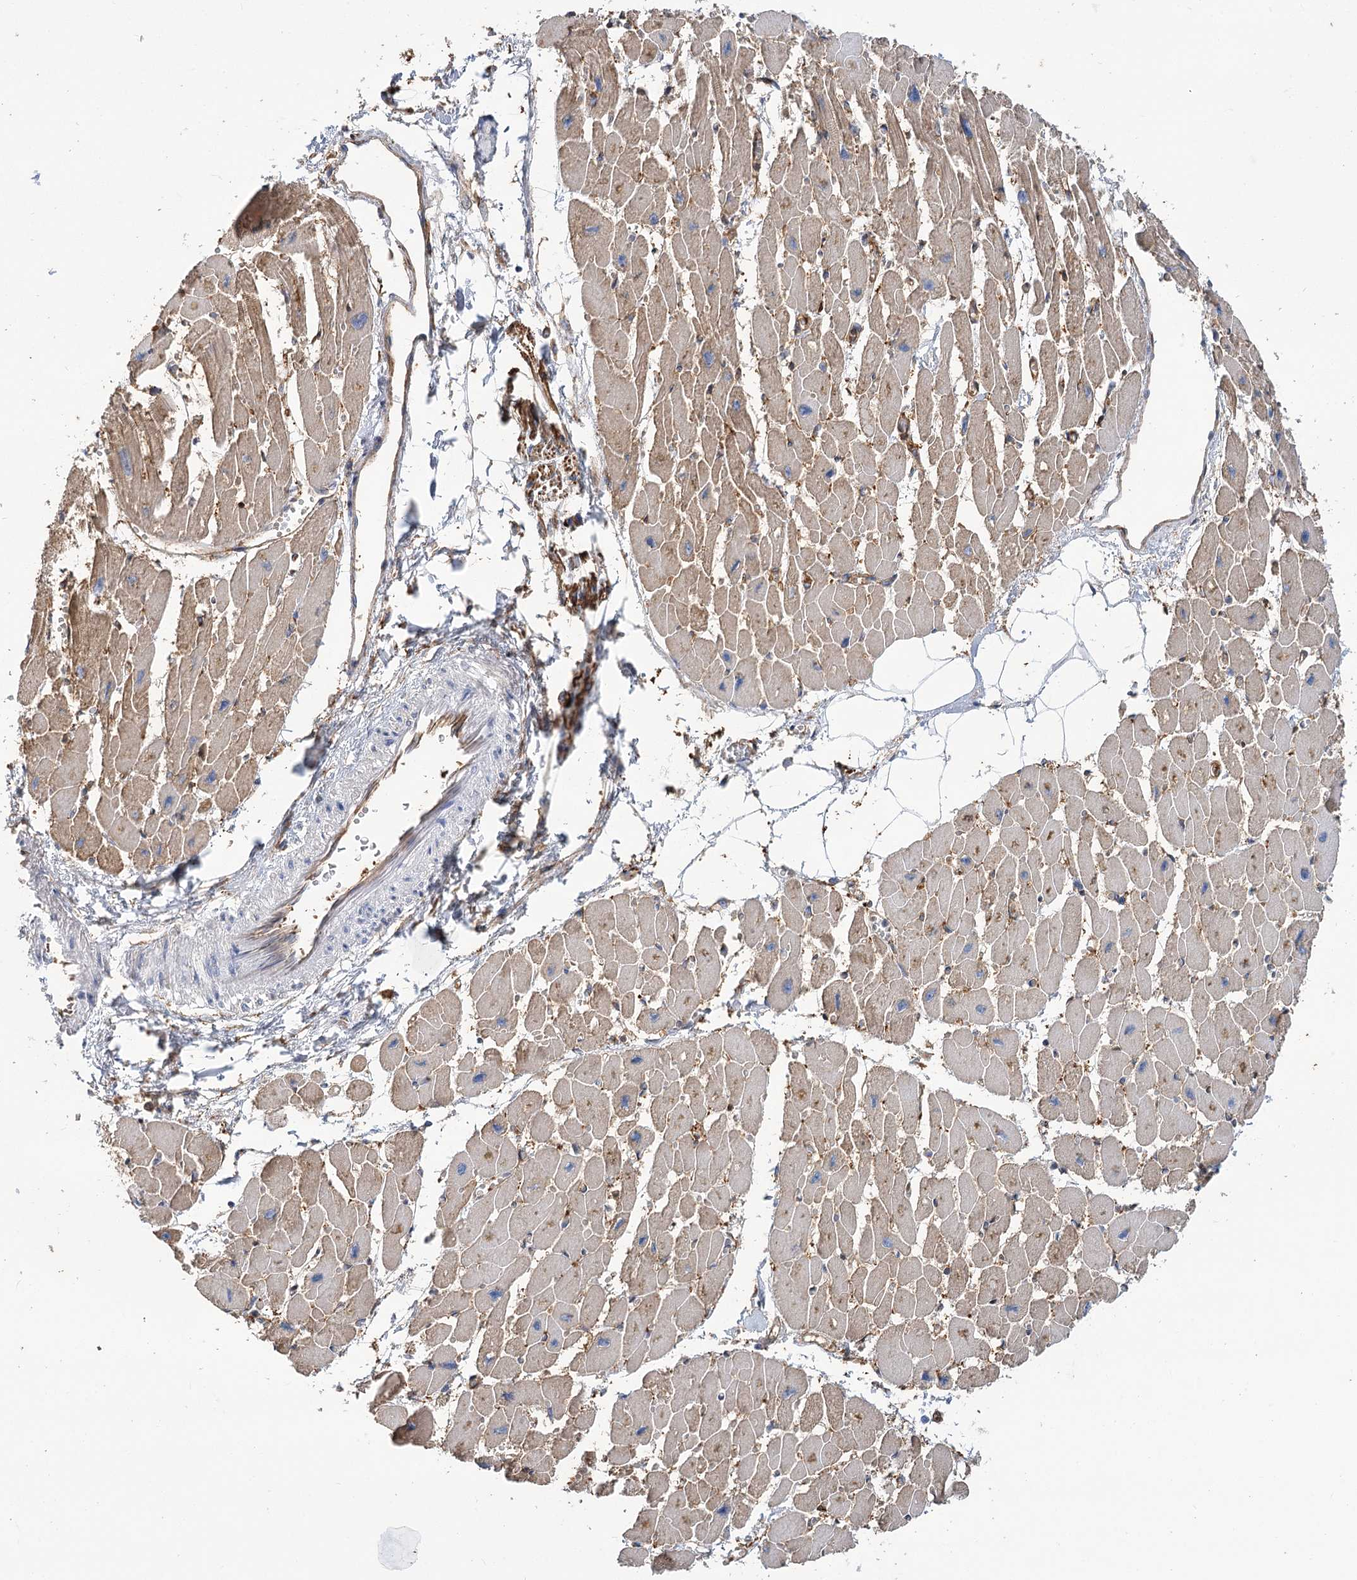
{"staining": {"intensity": "weak", "quantity": ">75%", "location": "cytoplasmic/membranous"}, "tissue": "heart muscle", "cell_type": "Cardiomyocytes", "image_type": "normal", "snomed": [{"axis": "morphology", "description": "Normal tissue, NOS"}, {"axis": "topography", "description": "Heart"}], "caption": "Unremarkable heart muscle was stained to show a protein in brown. There is low levels of weak cytoplasmic/membranous staining in approximately >75% of cardiomyocytes.", "gene": "GUSB", "patient": {"sex": "female", "age": 54}}